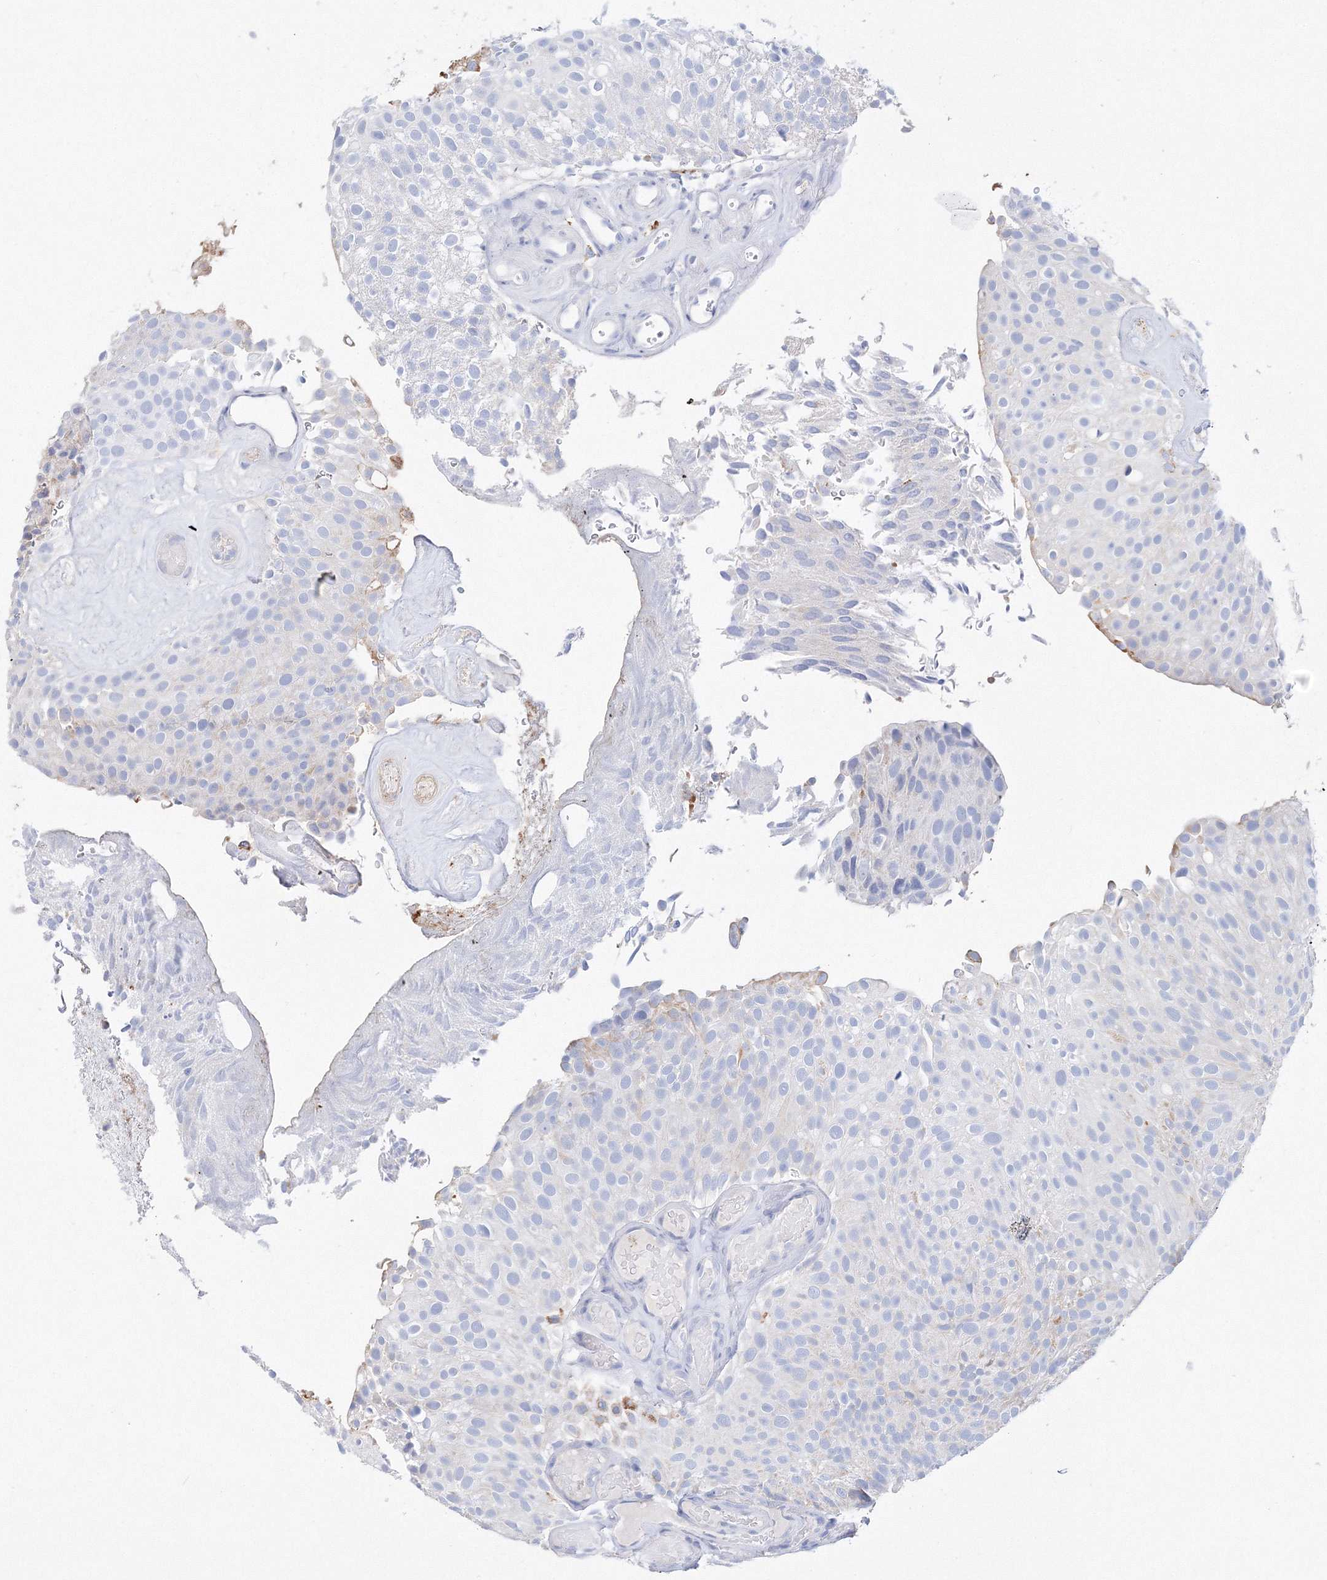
{"staining": {"intensity": "negative", "quantity": "none", "location": "none"}, "tissue": "urothelial cancer", "cell_type": "Tumor cells", "image_type": "cancer", "snomed": [{"axis": "morphology", "description": "Urothelial carcinoma, Low grade"}, {"axis": "topography", "description": "Urinary bladder"}], "caption": "Immunohistochemistry image of neoplastic tissue: human low-grade urothelial carcinoma stained with DAB (3,3'-diaminobenzidine) shows no significant protein expression in tumor cells.", "gene": "MERTK", "patient": {"sex": "male", "age": 78}}